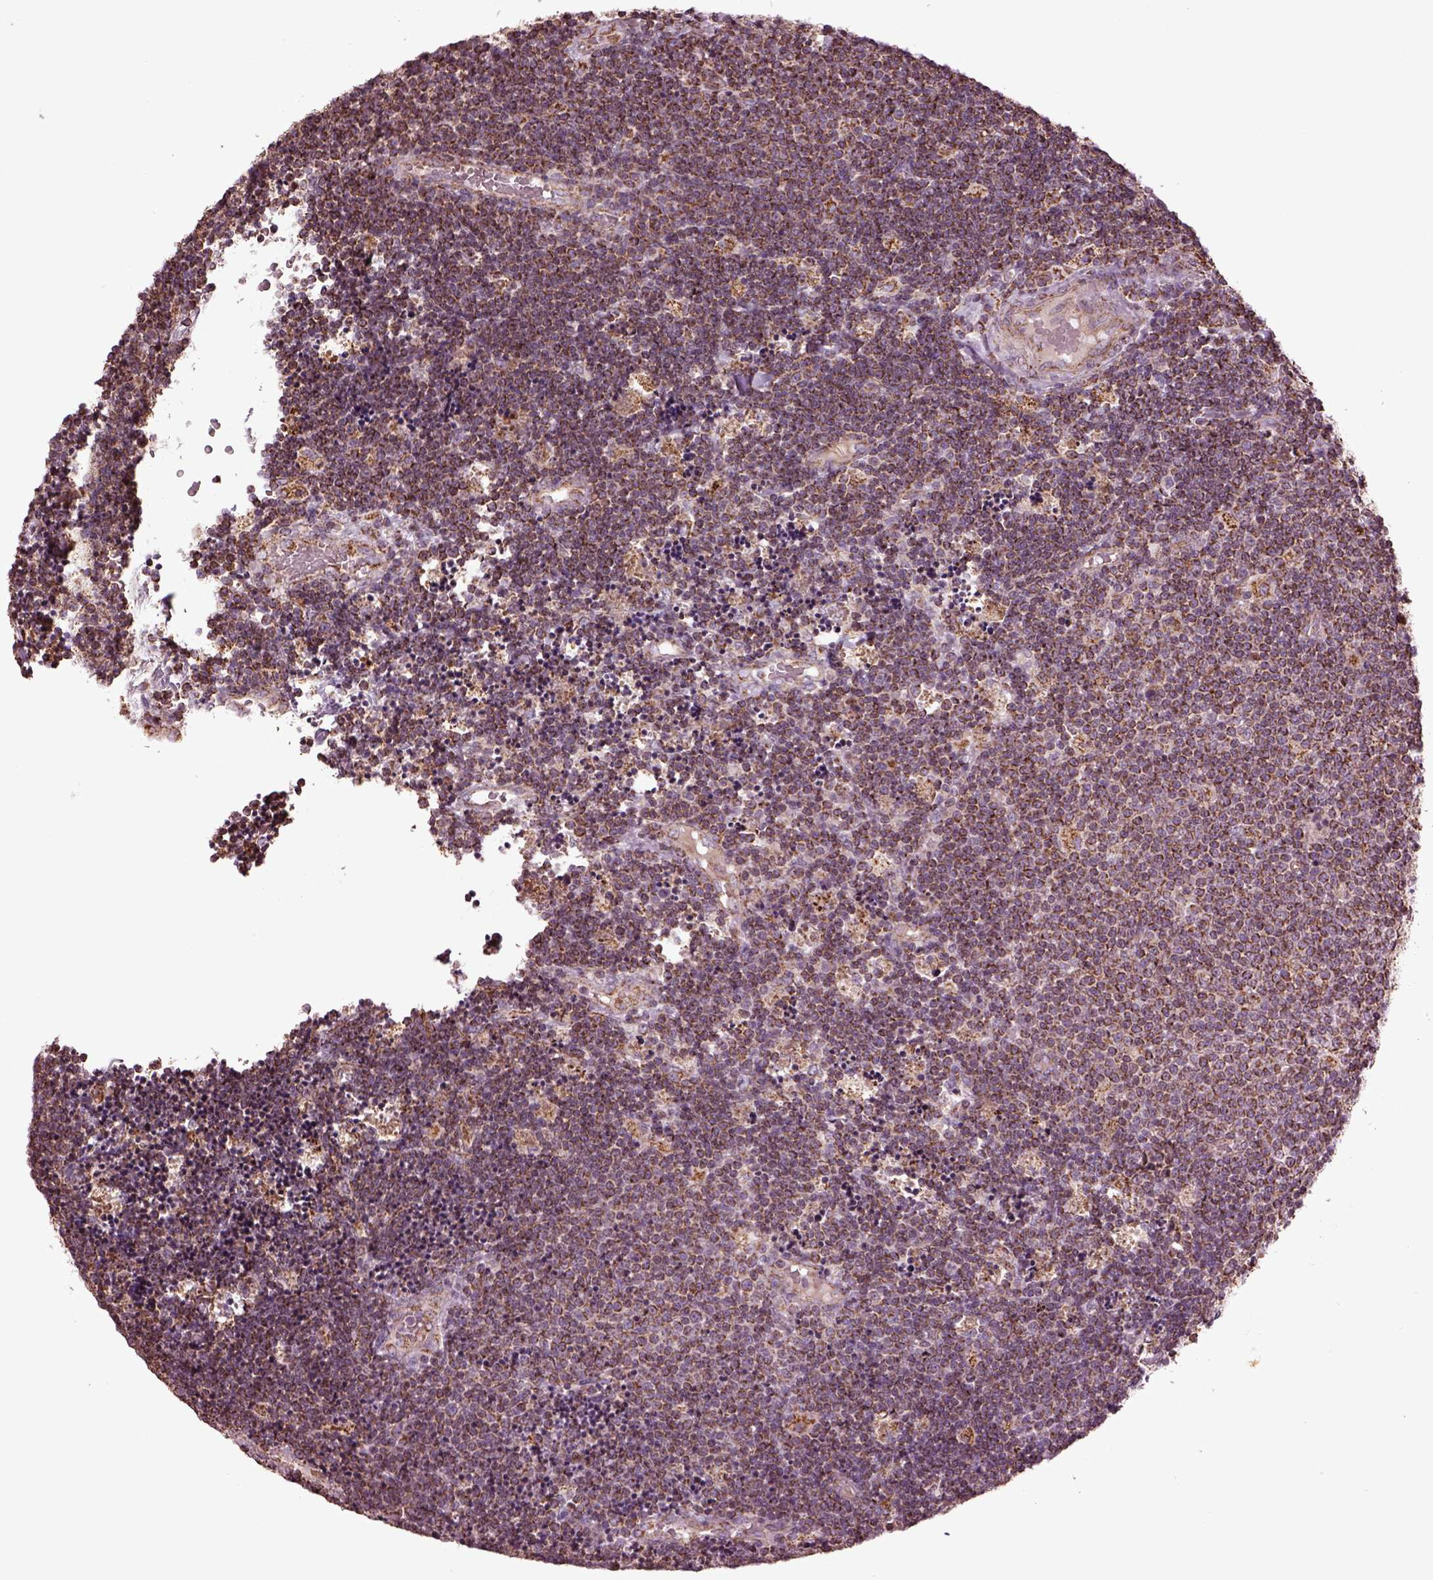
{"staining": {"intensity": "strong", "quantity": ">75%", "location": "cytoplasmic/membranous"}, "tissue": "lymphoma", "cell_type": "Tumor cells", "image_type": "cancer", "snomed": [{"axis": "morphology", "description": "Malignant lymphoma, non-Hodgkin's type, Low grade"}, {"axis": "topography", "description": "Brain"}], "caption": "Immunohistochemical staining of human lymphoma reveals high levels of strong cytoplasmic/membranous protein positivity in about >75% of tumor cells.", "gene": "TMEM254", "patient": {"sex": "female", "age": 66}}